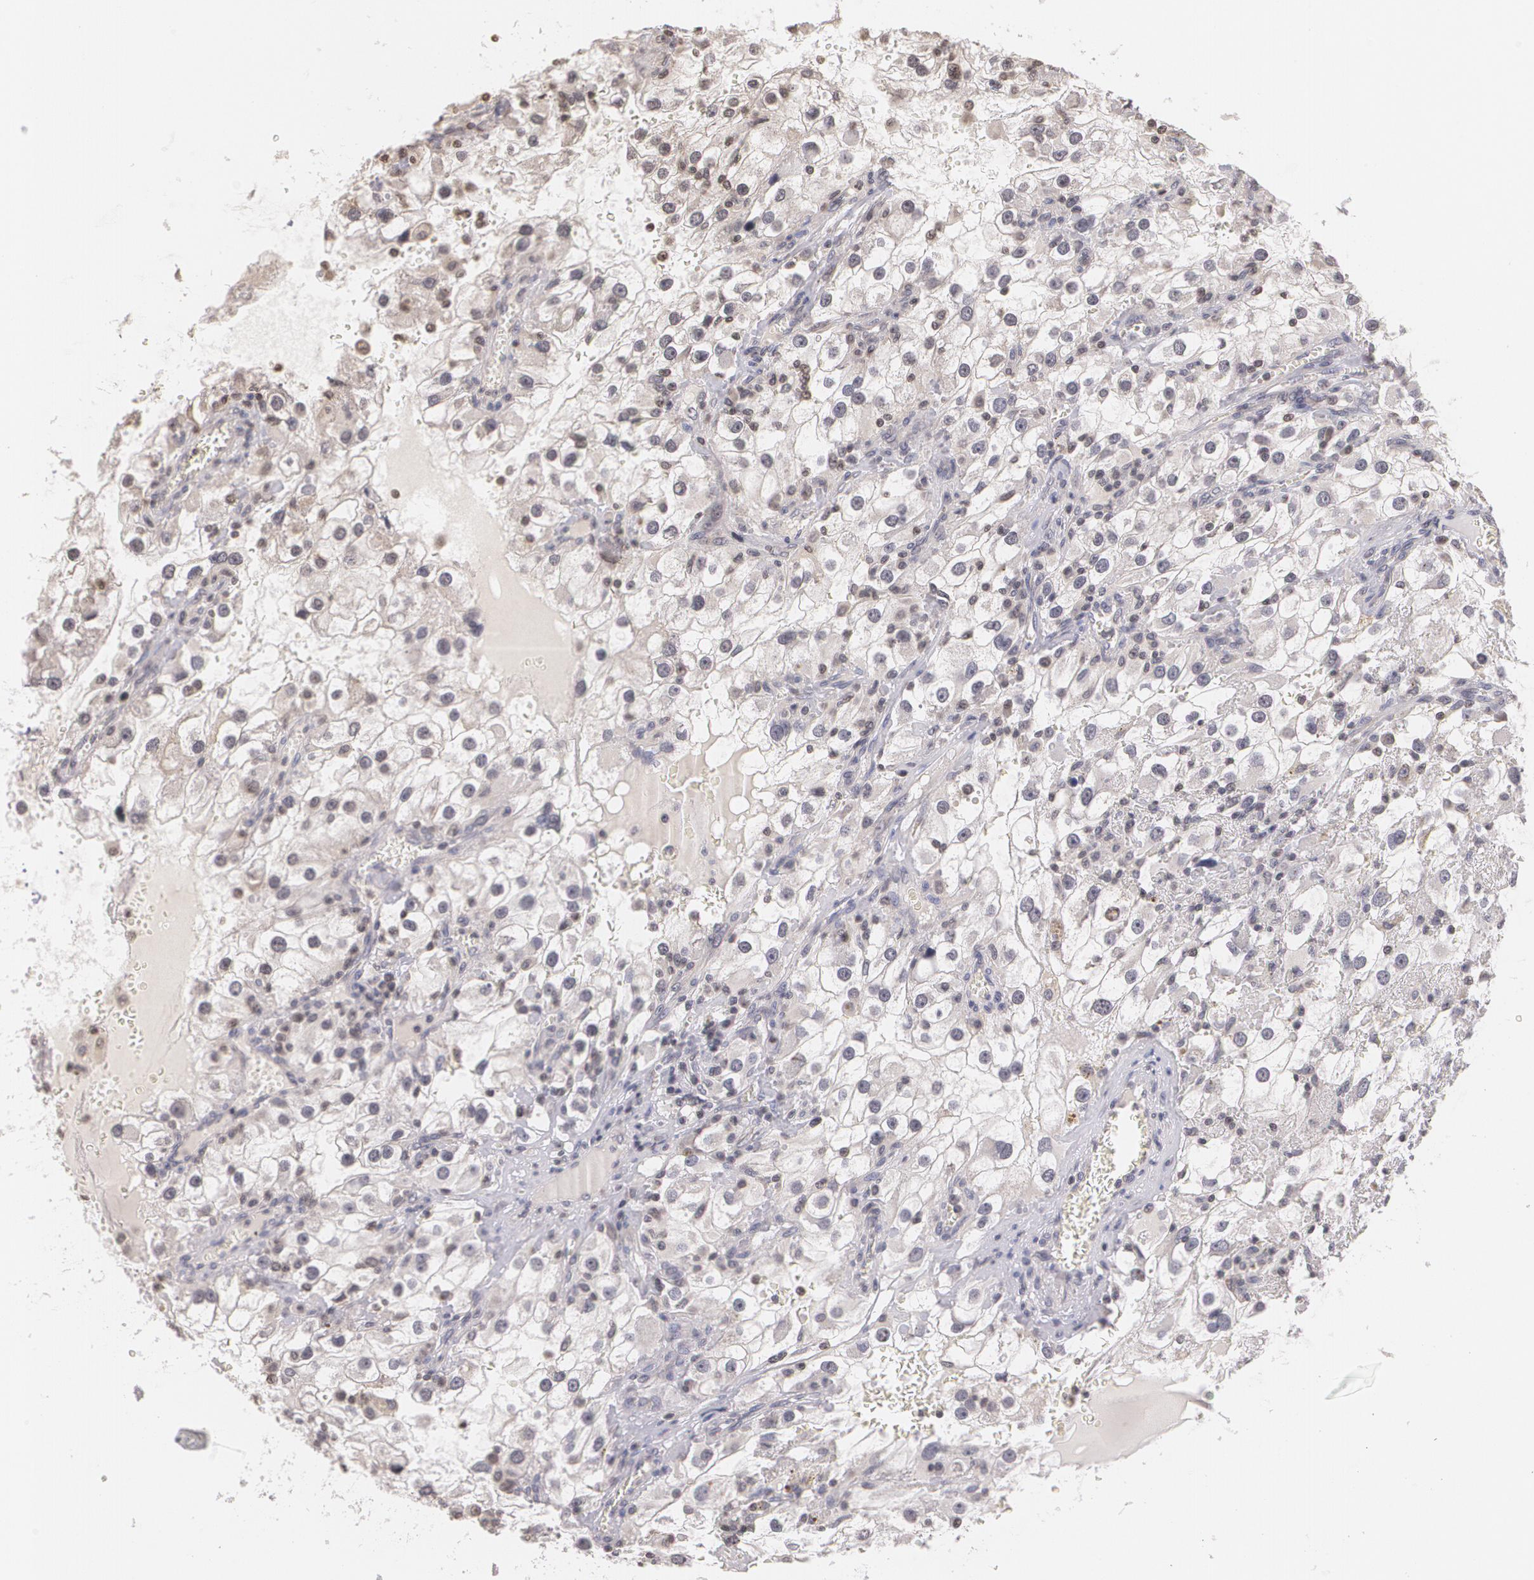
{"staining": {"intensity": "negative", "quantity": "none", "location": "none"}, "tissue": "renal cancer", "cell_type": "Tumor cells", "image_type": "cancer", "snomed": [{"axis": "morphology", "description": "Adenocarcinoma, NOS"}, {"axis": "topography", "description": "Kidney"}], "caption": "A micrograph of renal cancer (adenocarcinoma) stained for a protein exhibits no brown staining in tumor cells.", "gene": "THRB", "patient": {"sex": "female", "age": 52}}